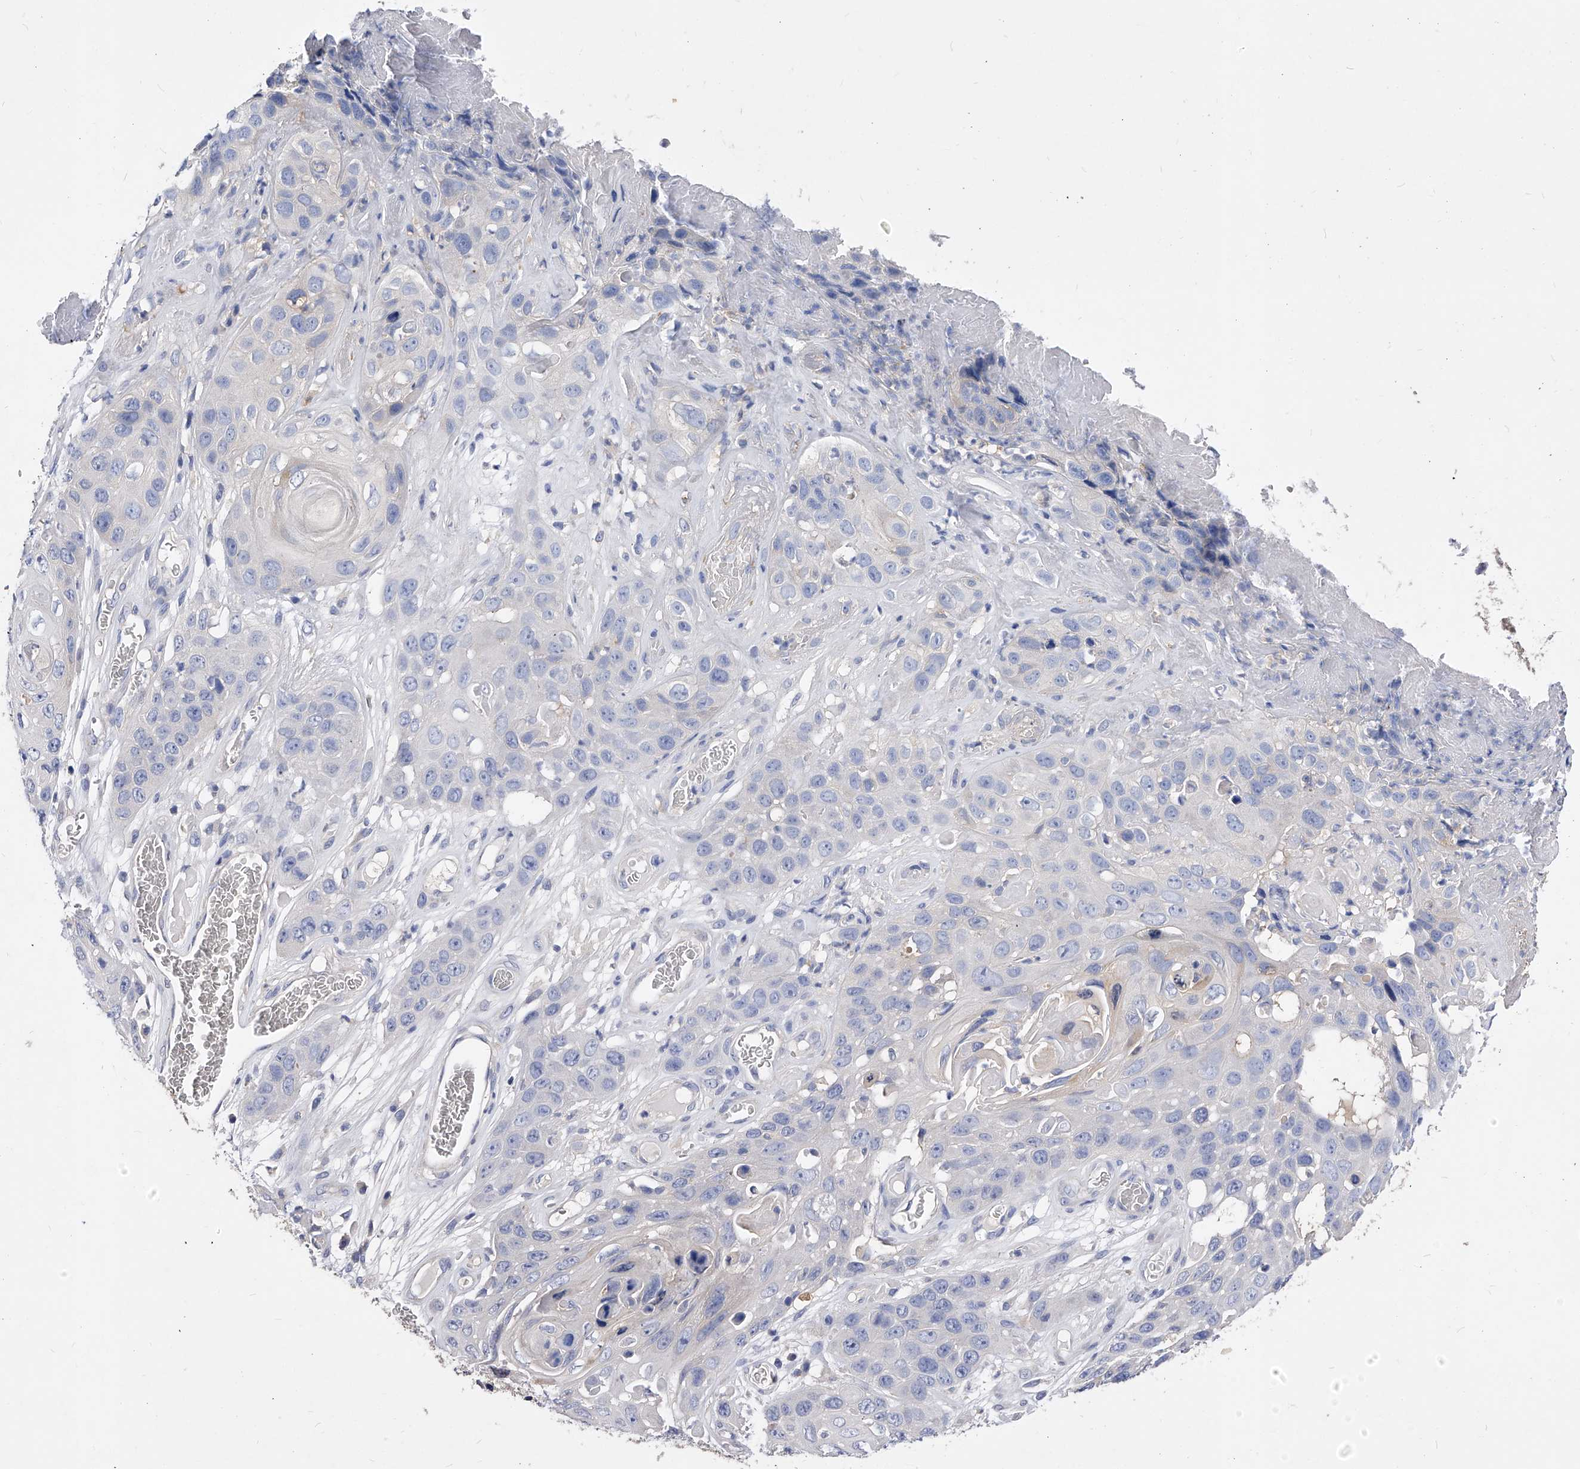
{"staining": {"intensity": "negative", "quantity": "none", "location": "none"}, "tissue": "skin cancer", "cell_type": "Tumor cells", "image_type": "cancer", "snomed": [{"axis": "morphology", "description": "Squamous cell carcinoma, NOS"}, {"axis": "topography", "description": "Skin"}], "caption": "DAB immunohistochemical staining of human skin cancer shows no significant expression in tumor cells. (DAB (3,3'-diaminobenzidine) immunohistochemistry, high magnification).", "gene": "APEH", "patient": {"sex": "male", "age": 55}}